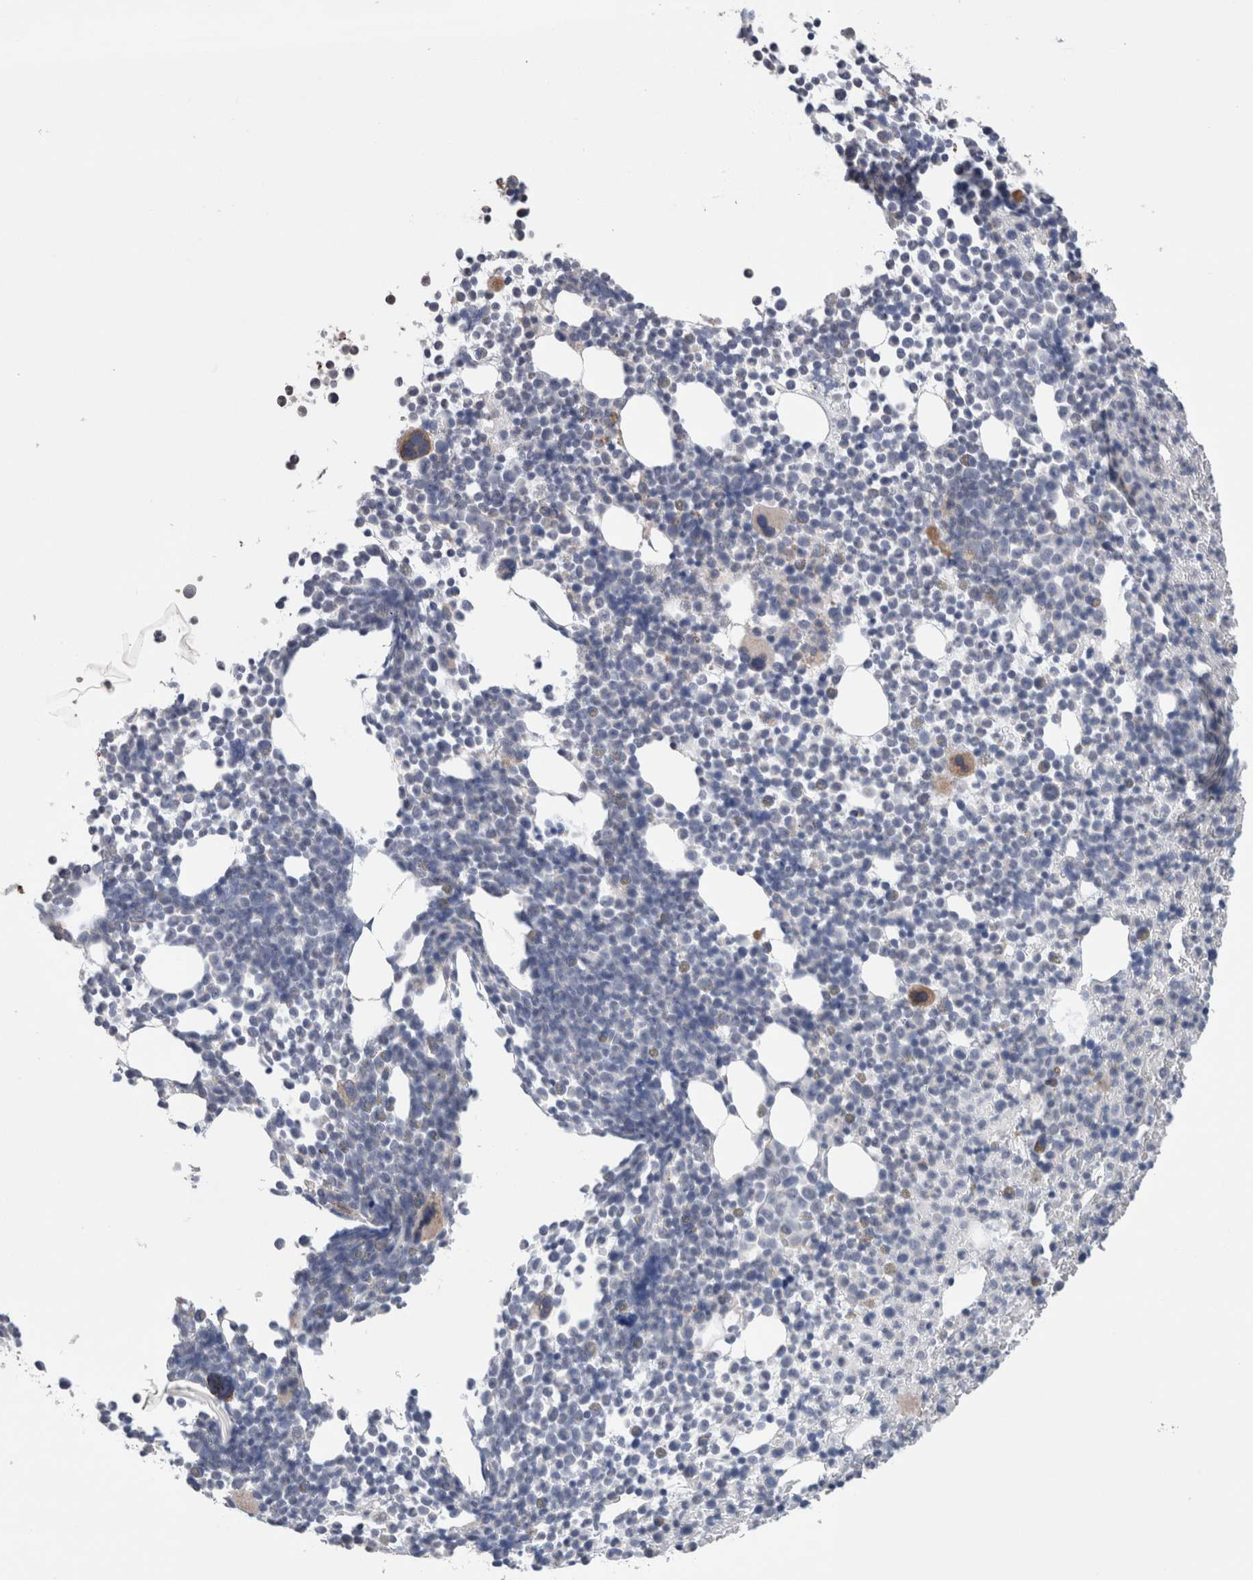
{"staining": {"intensity": "weak", "quantity": "<25%", "location": "cytoplasmic/membranous"}, "tissue": "bone marrow", "cell_type": "Hematopoietic cells", "image_type": "normal", "snomed": [{"axis": "morphology", "description": "Normal tissue, NOS"}, {"axis": "morphology", "description": "Inflammation, NOS"}, {"axis": "topography", "description": "Bone marrow"}], "caption": "Hematopoietic cells are negative for brown protein staining in unremarkable bone marrow. Brightfield microscopy of immunohistochemistry stained with DAB (brown) and hematoxylin (blue), captured at high magnification.", "gene": "GDAP1", "patient": {"sex": "male", "age": 34}}